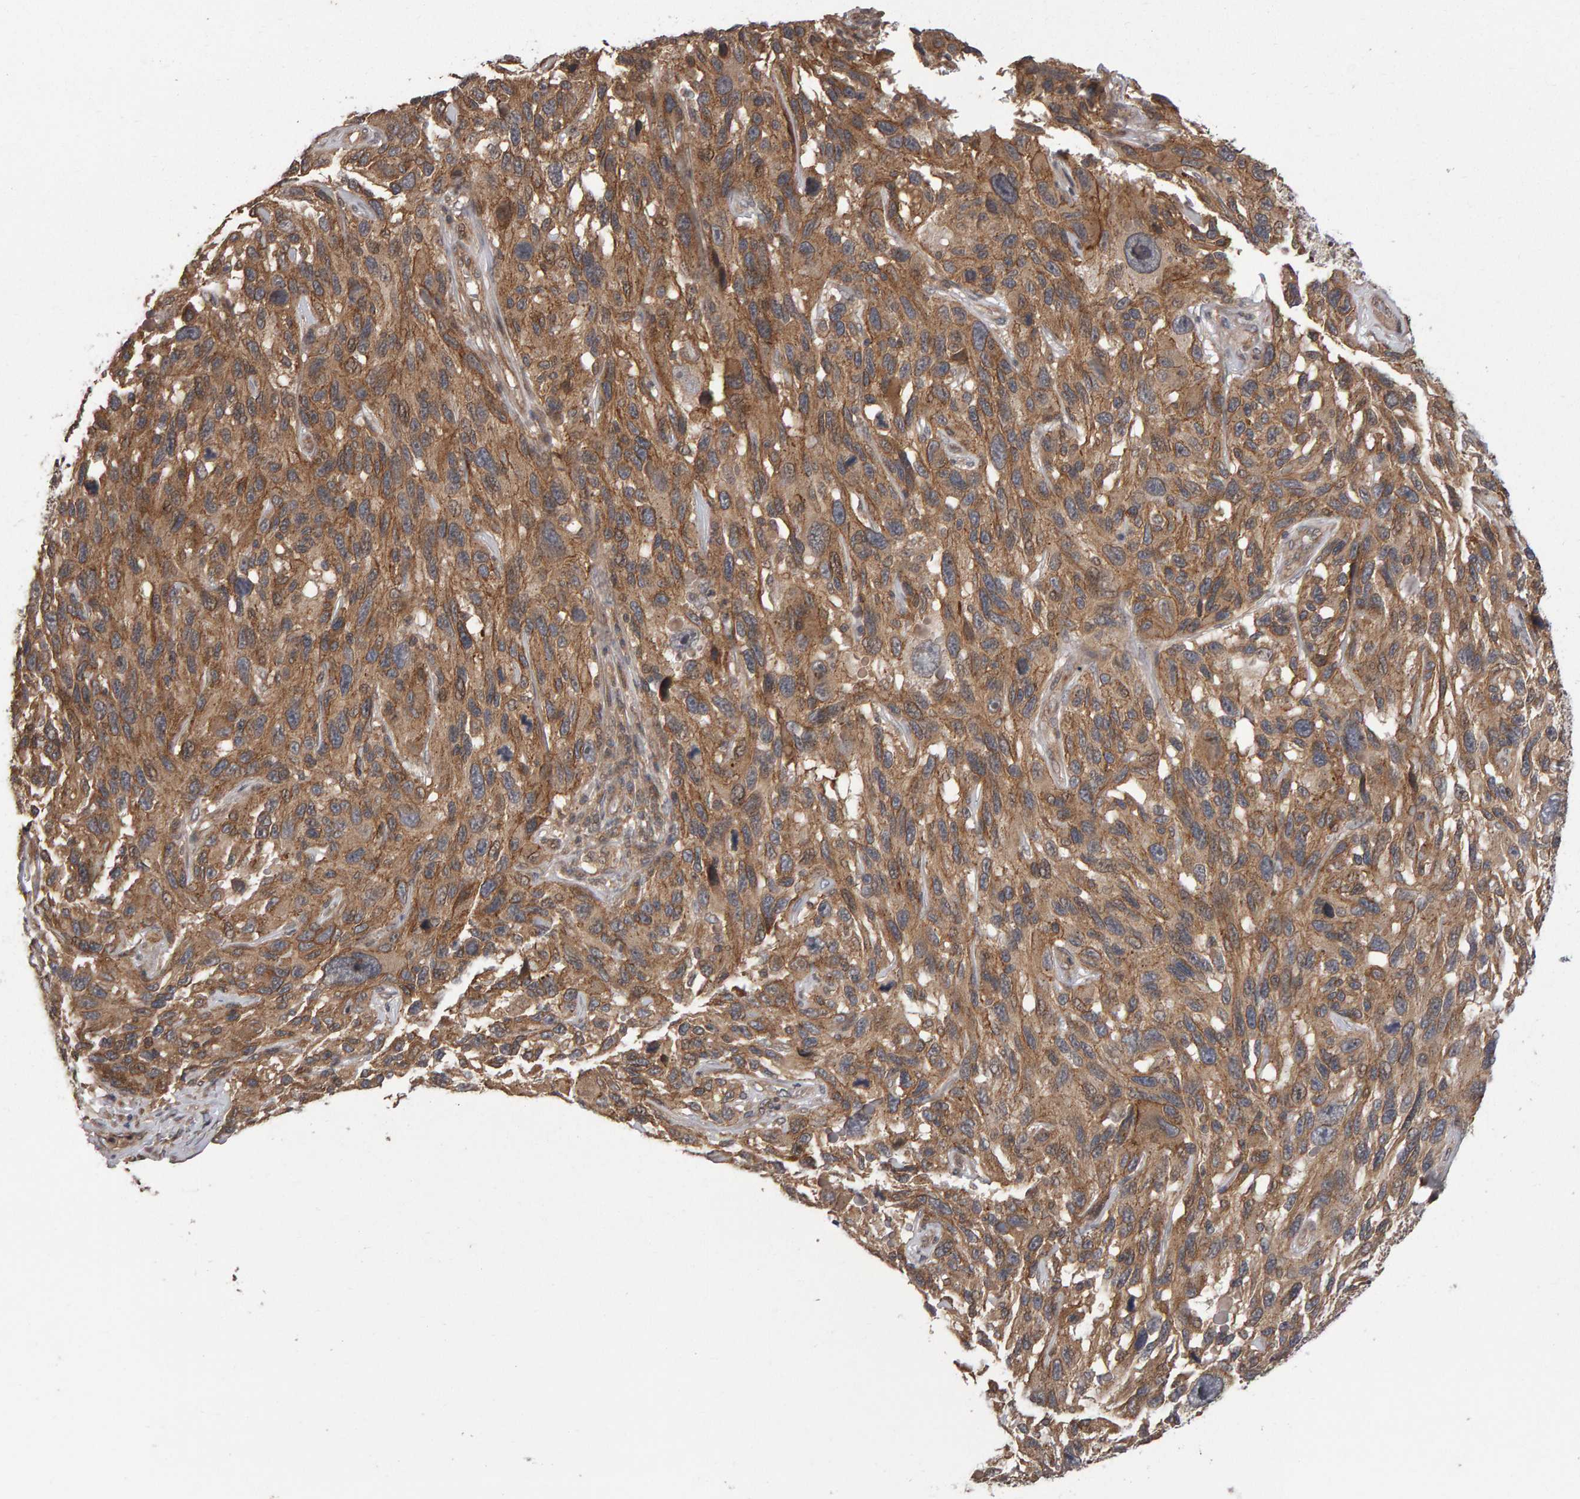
{"staining": {"intensity": "moderate", "quantity": ">75%", "location": "cytoplasmic/membranous"}, "tissue": "melanoma", "cell_type": "Tumor cells", "image_type": "cancer", "snomed": [{"axis": "morphology", "description": "Malignant melanoma, NOS"}, {"axis": "topography", "description": "Skin"}], "caption": "High-magnification brightfield microscopy of melanoma stained with DAB (3,3'-diaminobenzidine) (brown) and counterstained with hematoxylin (blue). tumor cells exhibit moderate cytoplasmic/membranous expression is identified in approximately>75% of cells.", "gene": "SCRIB", "patient": {"sex": "male", "age": 53}}